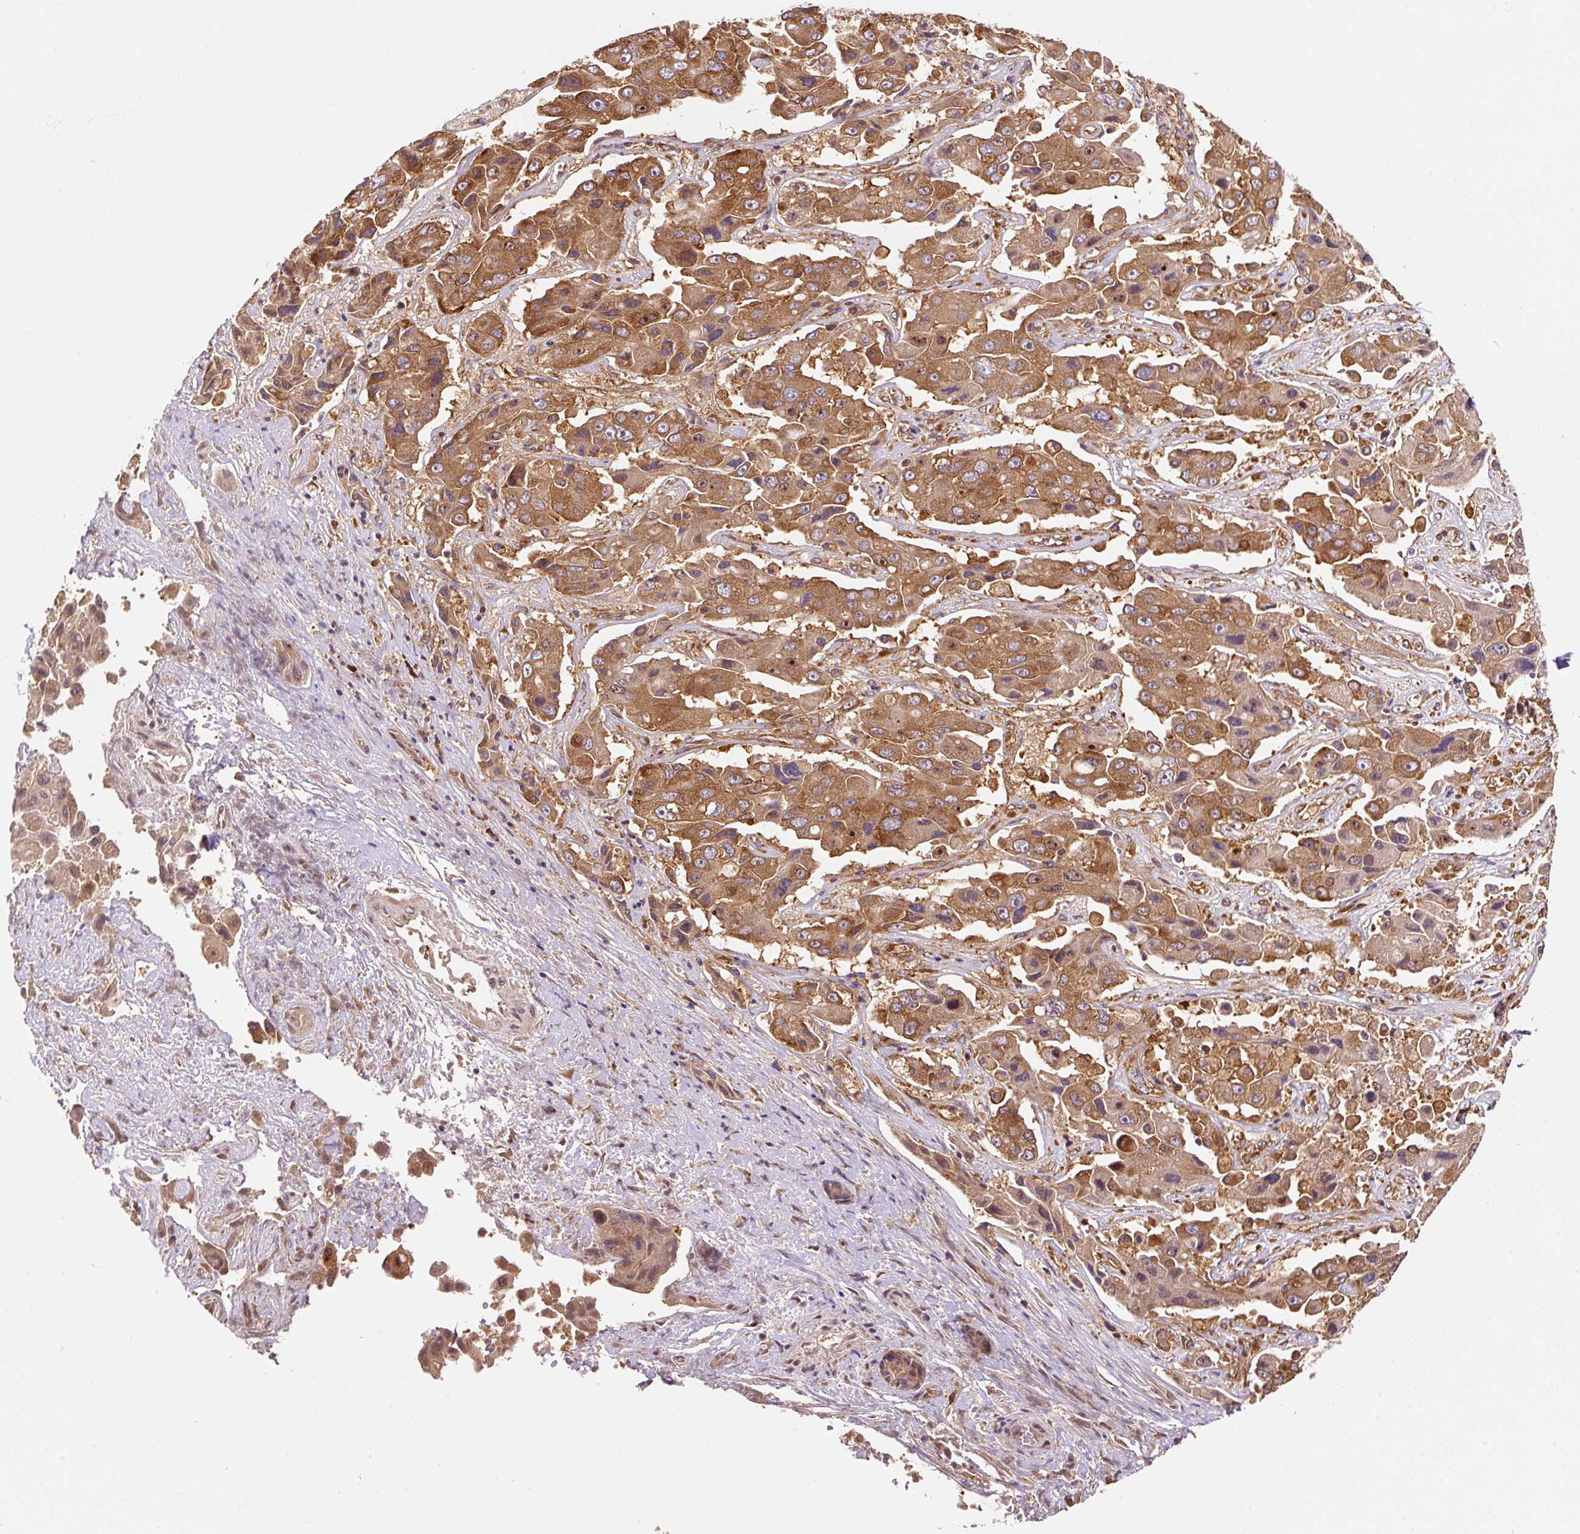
{"staining": {"intensity": "strong", "quantity": ">75%", "location": "cytoplasmic/membranous"}, "tissue": "liver cancer", "cell_type": "Tumor cells", "image_type": "cancer", "snomed": [{"axis": "morphology", "description": "Cholangiocarcinoma"}, {"axis": "topography", "description": "Liver"}], "caption": "IHC photomicrograph of neoplastic tissue: human liver cholangiocarcinoma stained using immunohistochemistry exhibits high levels of strong protein expression localized specifically in the cytoplasmic/membranous of tumor cells, appearing as a cytoplasmic/membranous brown color.", "gene": "EIF2S2", "patient": {"sex": "male", "age": 67}}